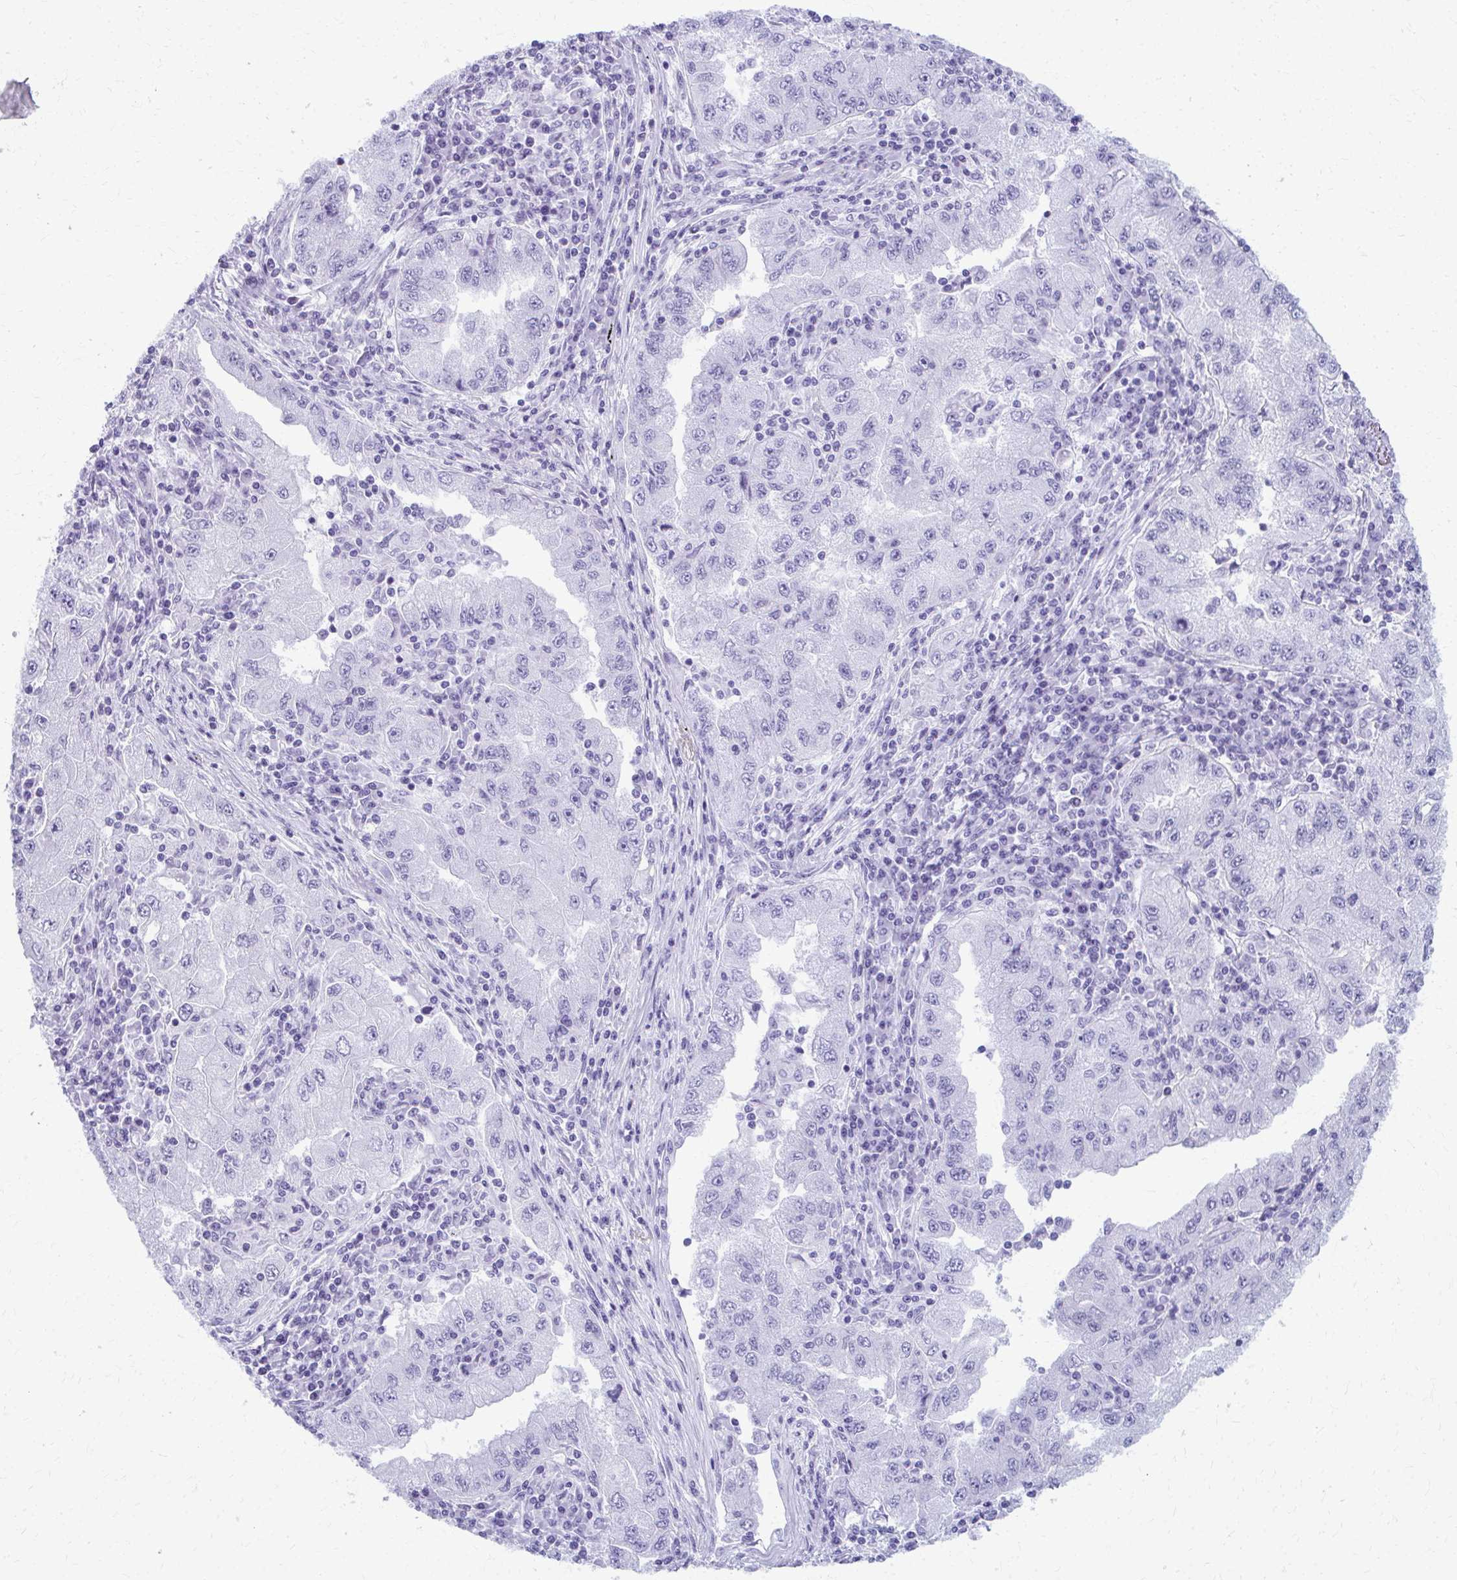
{"staining": {"intensity": "negative", "quantity": "none", "location": "none"}, "tissue": "lung cancer", "cell_type": "Tumor cells", "image_type": "cancer", "snomed": [{"axis": "morphology", "description": "Adenocarcinoma, NOS"}, {"axis": "morphology", "description": "Adenocarcinoma primary or metastatic"}, {"axis": "topography", "description": "Lung"}], "caption": "Protein analysis of lung cancer displays no significant staining in tumor cells. Brightfield microscopy of IHC stained with DAB (3,3'-diaminobenzidine) (brown) and hematoxylin (blue), captured at high magnification.", "gene": "MAF1", "patient": {"sex": "male", "age": 74}}